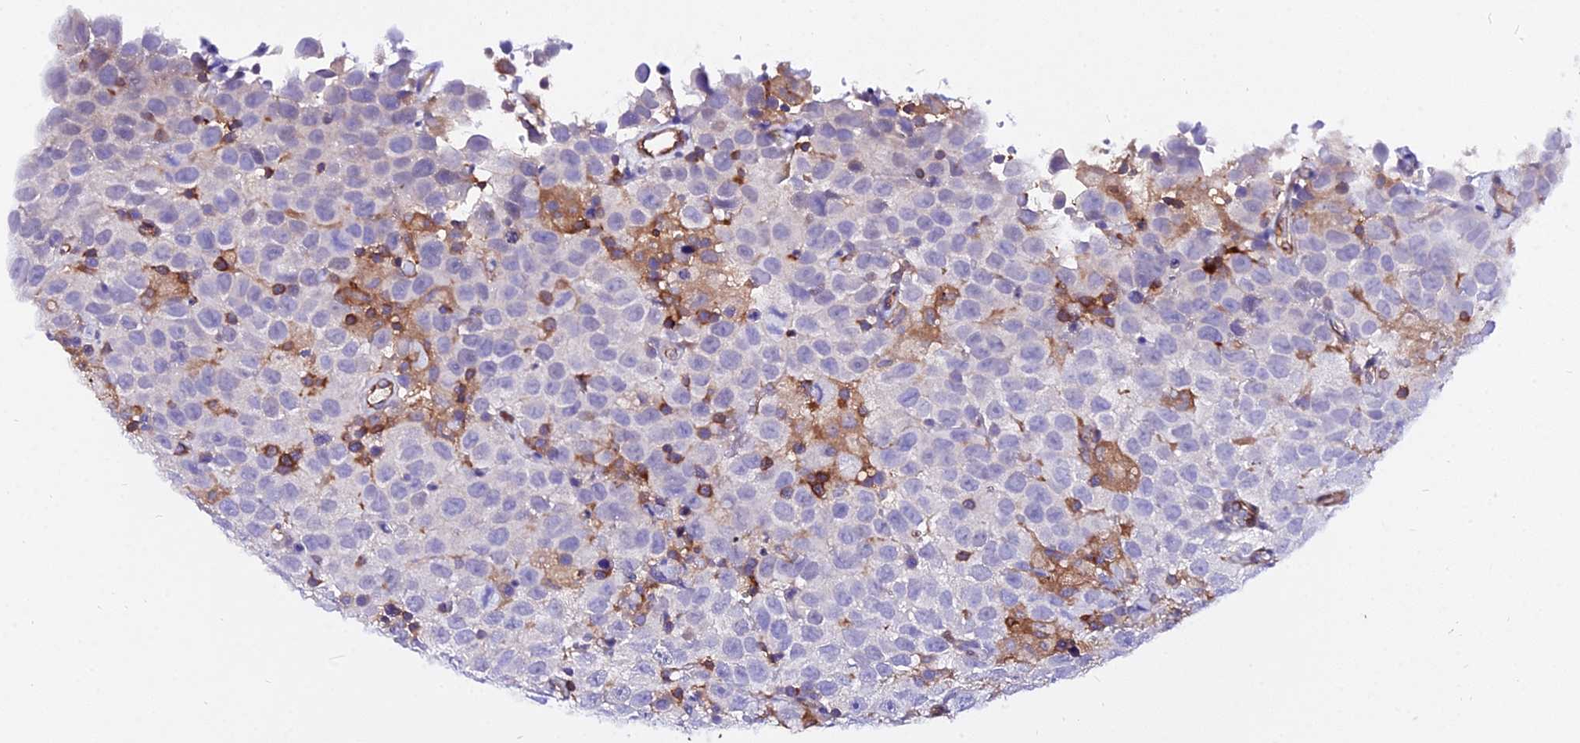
{"staining": {"intensity": "negative", "quantity": "none", "location": "none"}, "tissue": "testis cancer", "cell_type": "Tumor cells", "image_type": "cancer", "snomed": [{"axis": "morphology", "description": "Seminoma, NOS"}, {"axis": "topography", "description": "Testis"}], "caption": "Human testis cancer (seminoma) stained for a protein using immunohistochemistry displays no expression in tumor cells.", "gene": "CSRP1", "patient": {"sex": "male", "age": 41}}